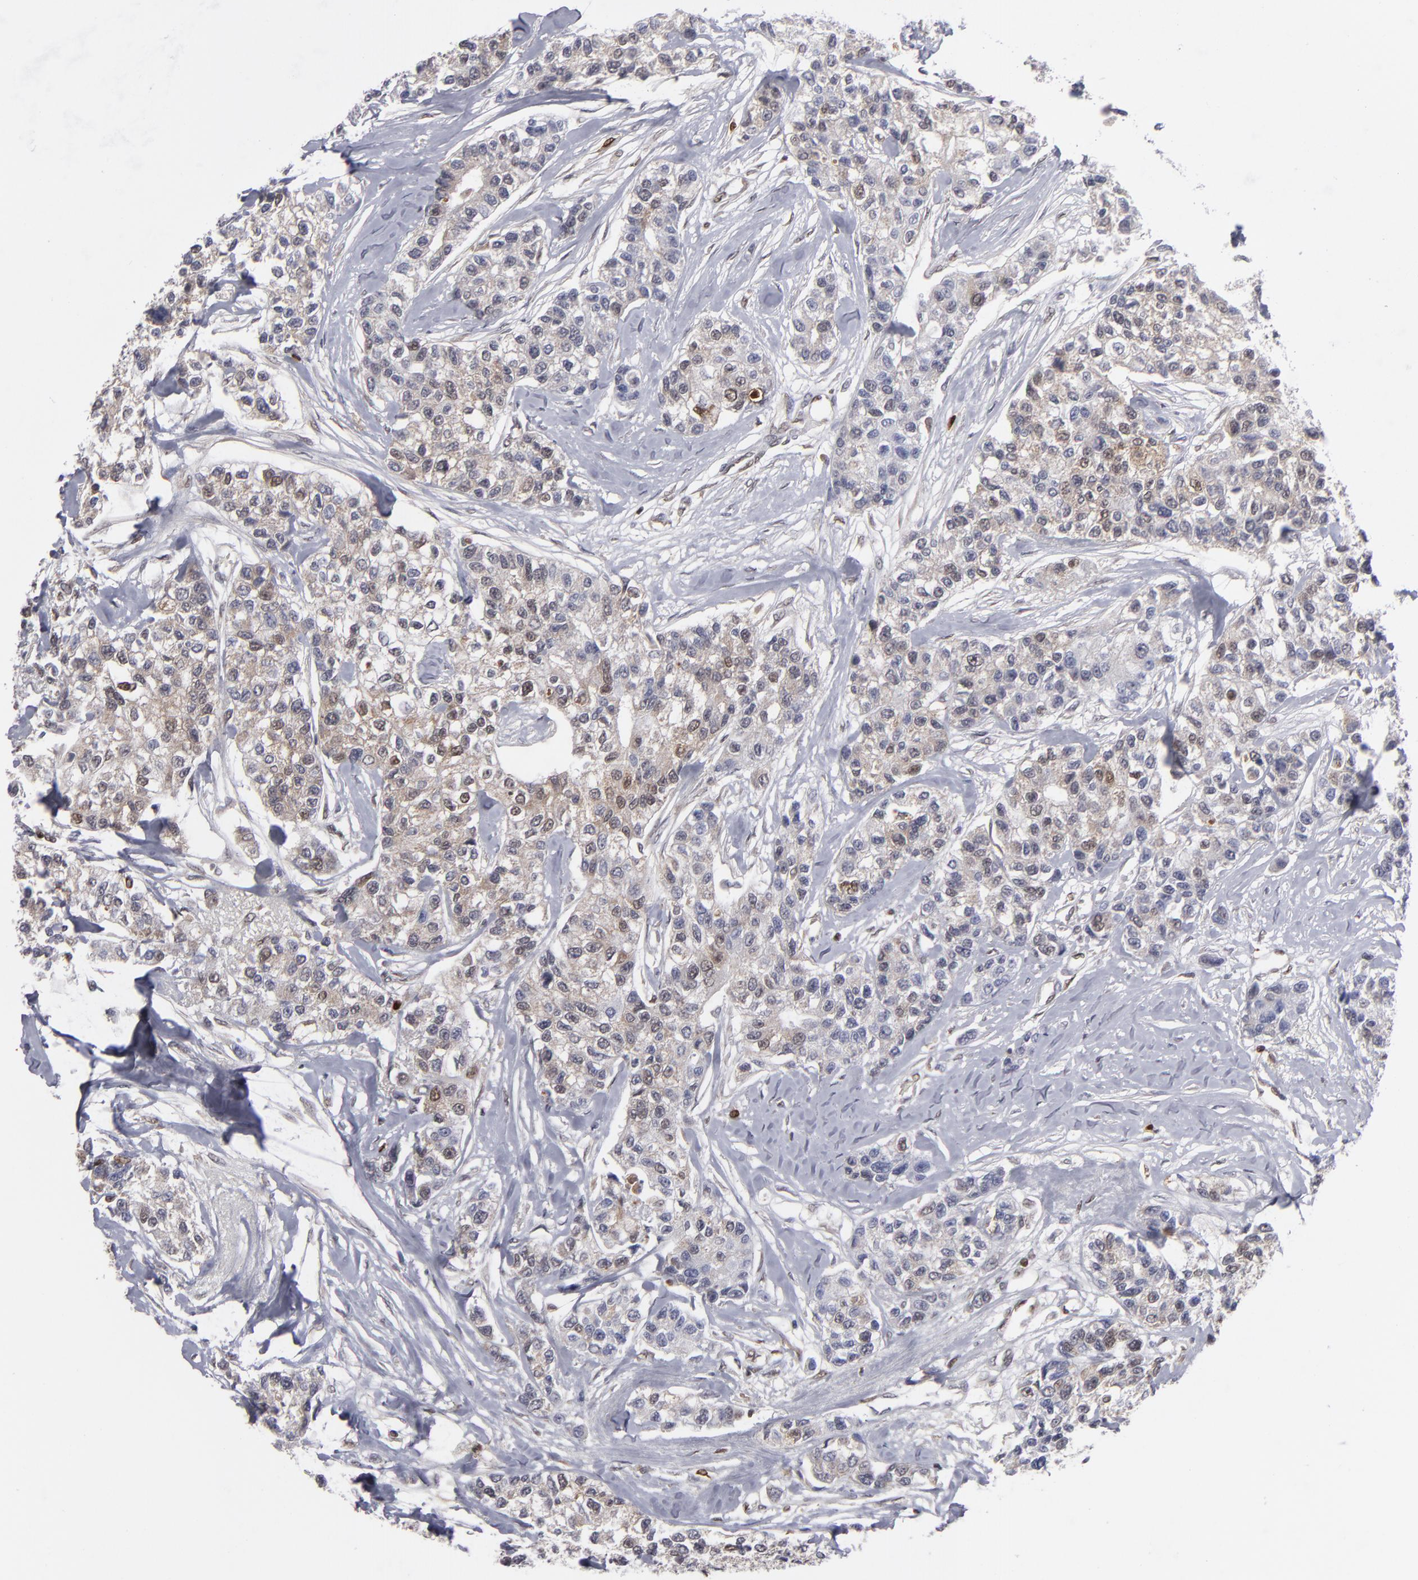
{"staining": {"intensity": "weak", "quantity": "25%-75%", "location": "cytoplasmic/membranous,nuclear"}, "tissue": "breast cancer", "cell_type": "Tumor cells", "image_type": "cancer", "snomed": [{"axis": "morphology", "description": "Duct carcinoma"}, {"axis": "topography", "description": "Breast"}], "caption": "DAB (3,3'-diaminobenzidine) immunohistochemical staining of human breast cancer displays weak cytoplasmic/membranous and nuclear protein positivity in approximately 25%-75% of tumor cells.", "gene": "GSR", "patient": {"sex": "female", "age": 51}}